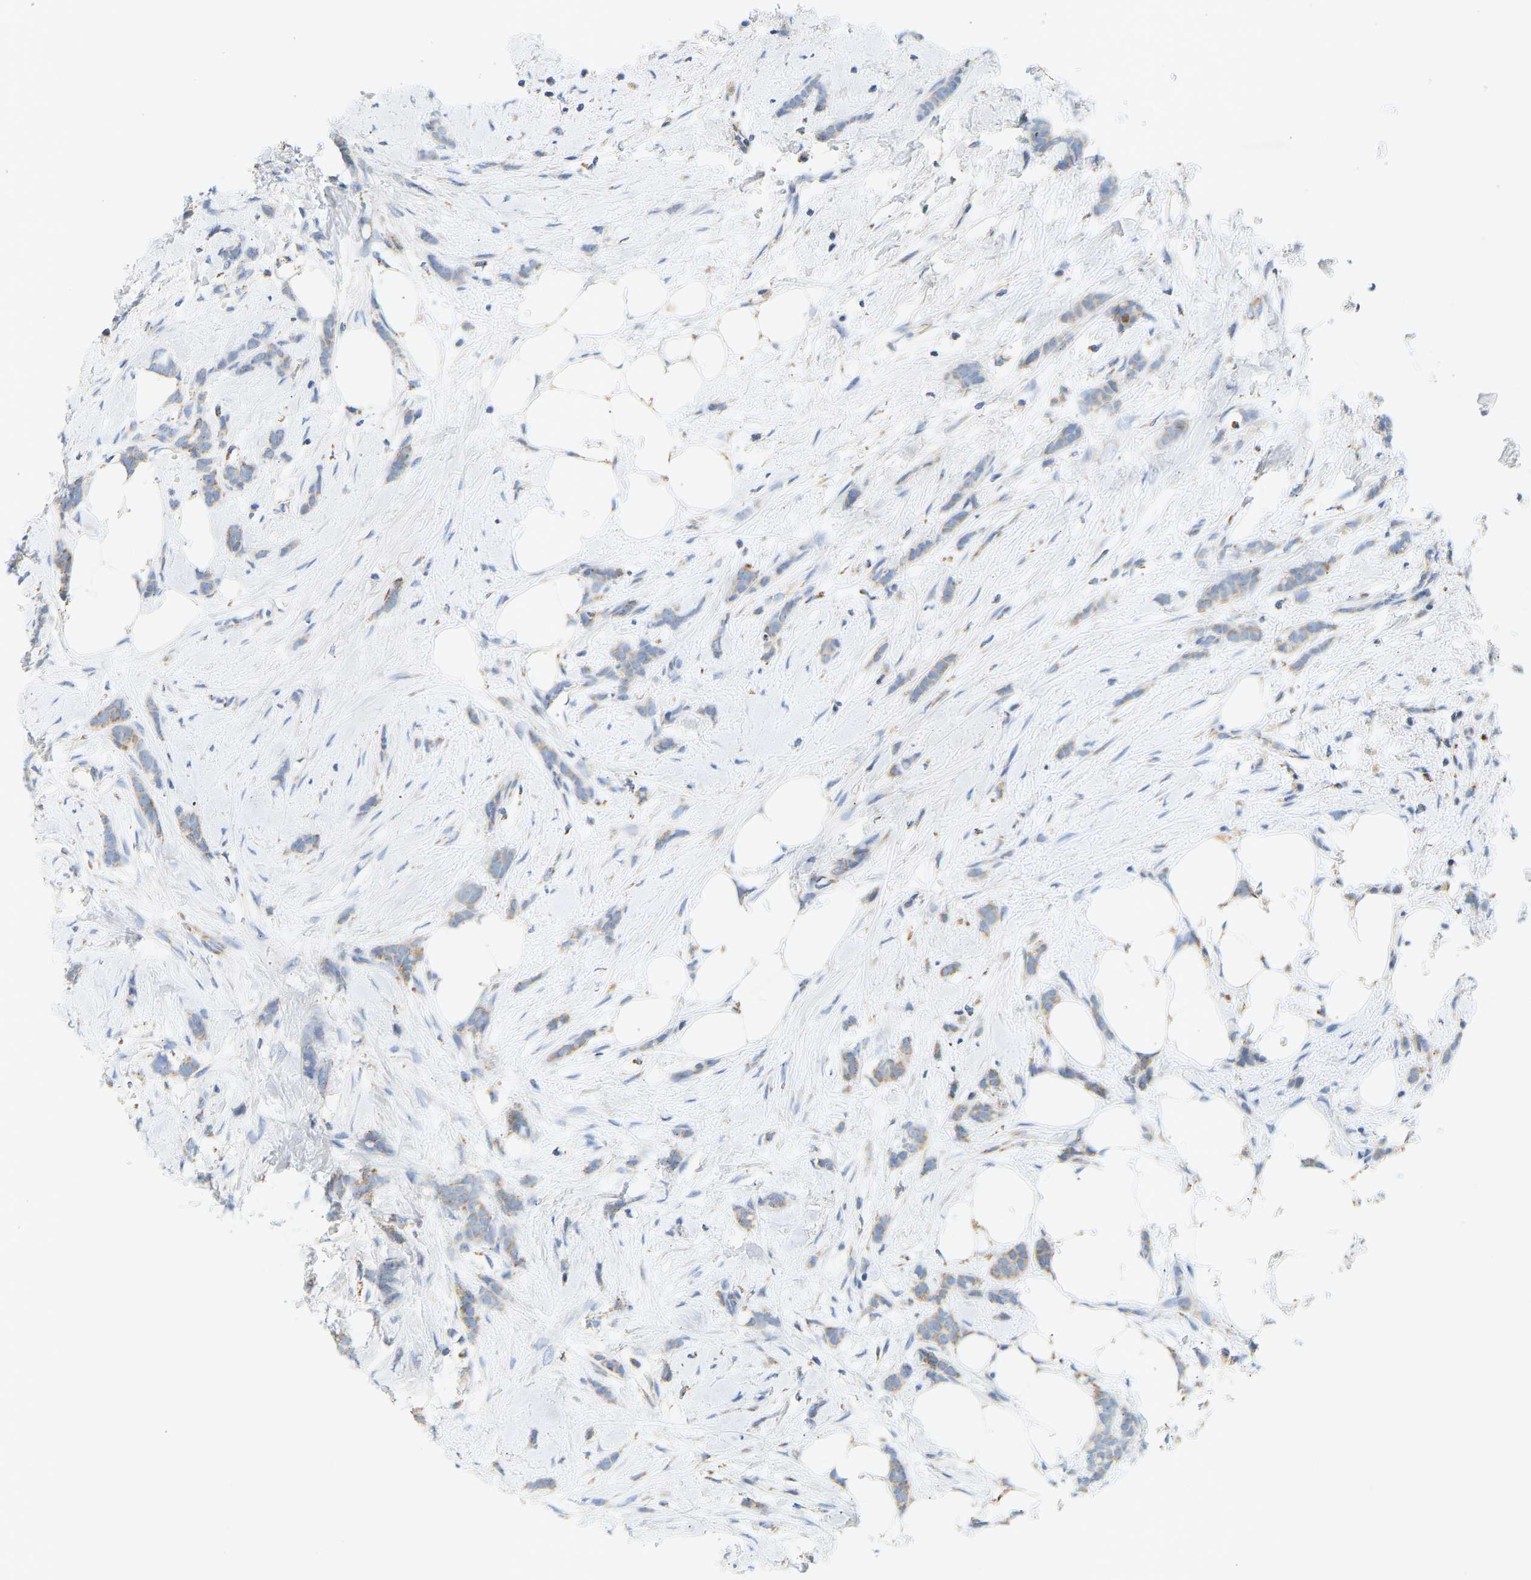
{"staining": {"intensity": "weak", "quantity": "<25%", "location": "cytoplasmic/membranous"}, "tissue": "breast cancer", "cell_type": "Tumor cells", "image_type": "cancer", "snomed": [{"axis": "morphology", "description": "Lobular carcinoma, in situ"}, {"axis": "morphology", "description": "Lobular carcinoma"}, {"axis": "topography", "description": "Breast"}], "caption": "This photomicrograph is of breast cancer (lobular carcinoma) stained with immunohistochemistry to label a protein in brown with the nuclei are counter-stained blue. There is no staining in tumor cells. Brightfield microscopy of IHC stained with DAB (brown) and hematoxylin (blue), captured at high magnification.", "gene": "GRPEL2", "patient": {"sex": "female", "age": 41}}